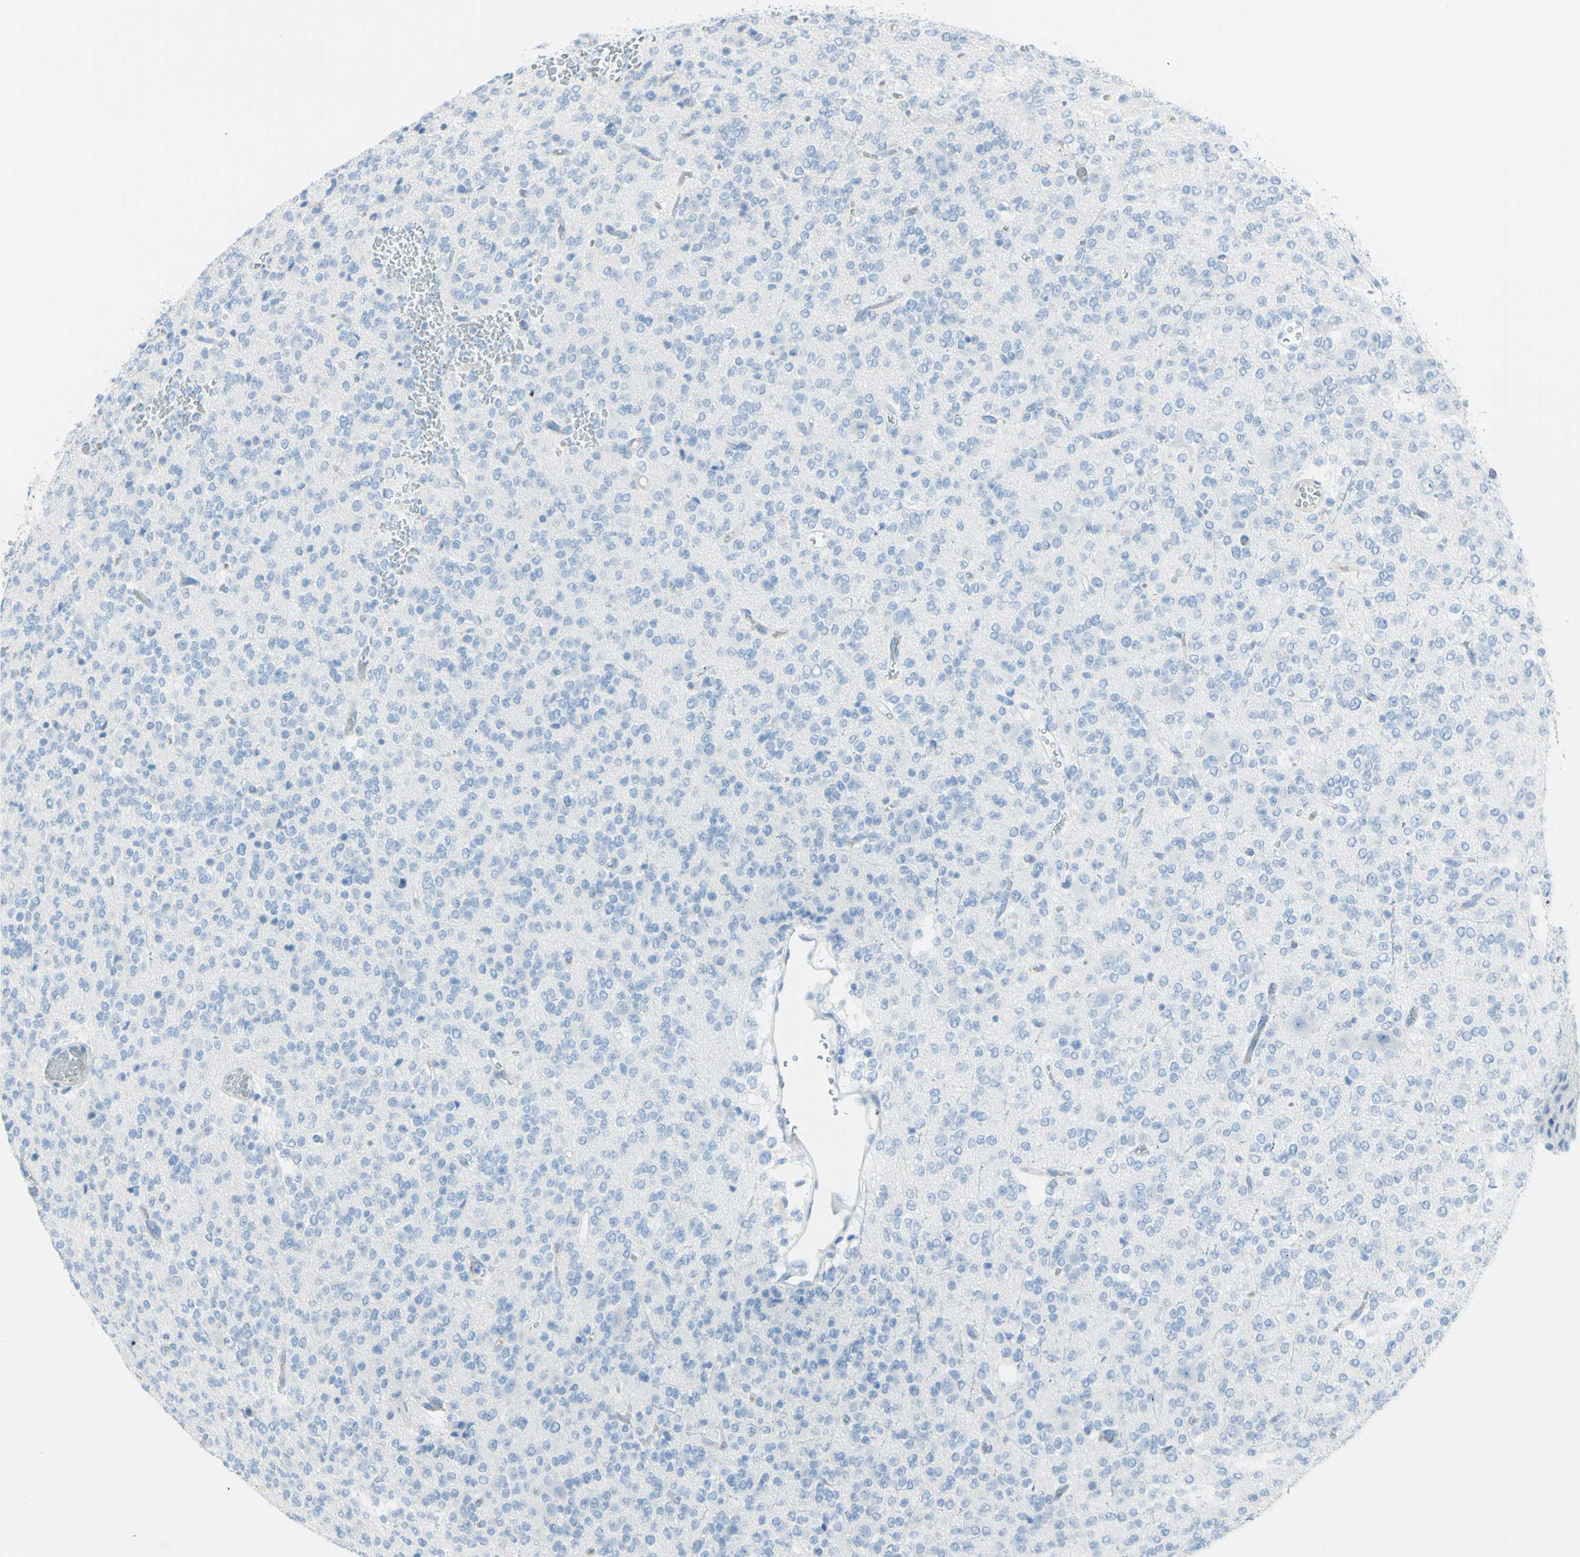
{"staining": {"intensity": "negative", "quantity": "none", "location": "none"}, "tissue": "glioma", "cell_type": "Tumor cells", "image_type": "cancer", "snomed": [{"axis": "morphology", "description": "Glioma, malignant, Low grade"}, {"axis": "topography", "description": "Brain"}], "caption": "This is a photomicrograph of immunohistochemistry (IHC) staining of glioma, which shows no positivity in tumor cells. (DAB immunohistochemistry (IHC) with hematoxylin counter stain).", "gene": "TFPI2", "patient": {"sex": "male", "age": 38}}